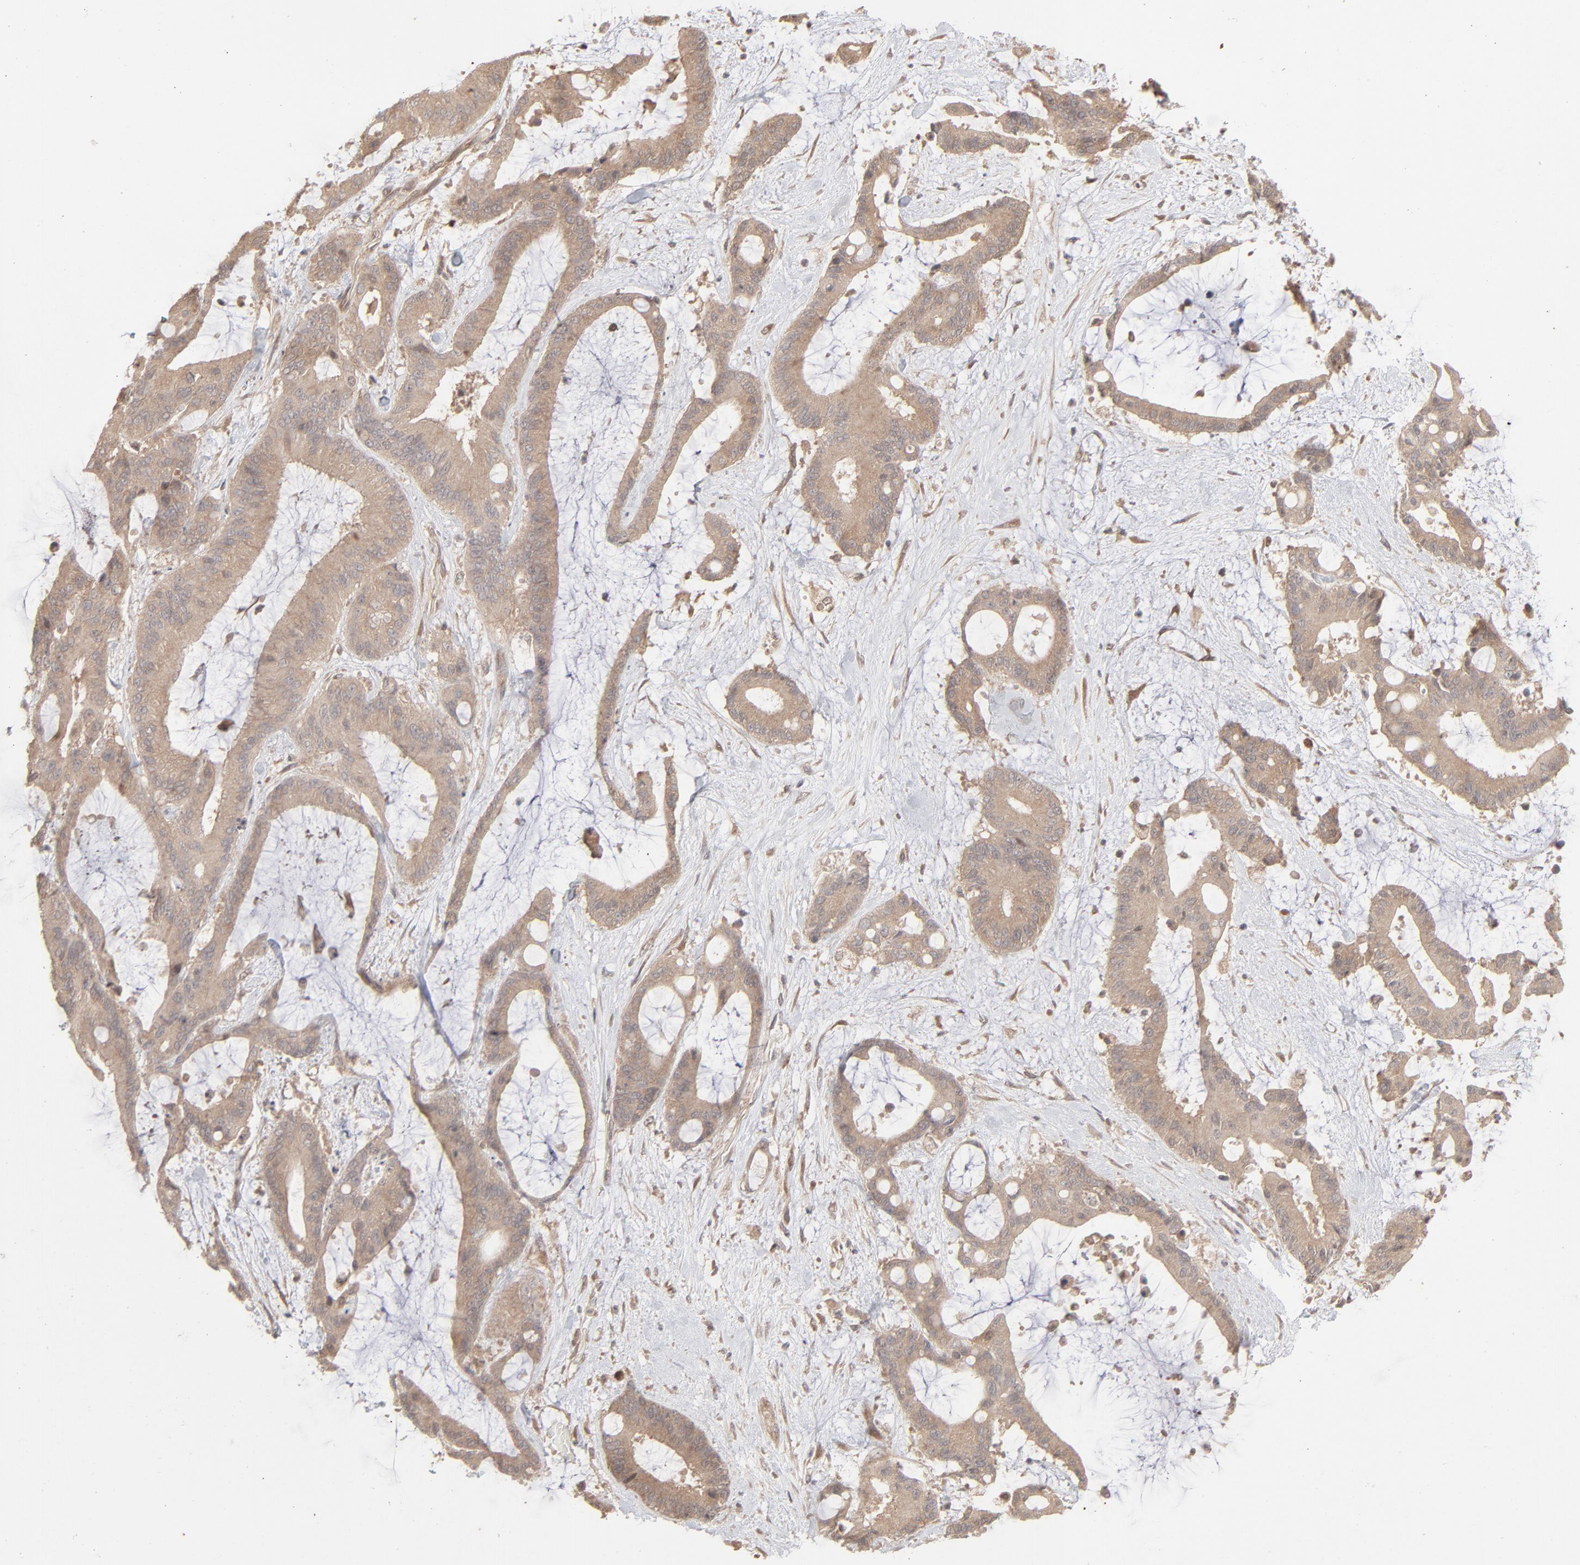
{"staining": {"intensity": "weak", "quantity": ">75%", "location": "cytoplasmic/membranous"}, "tissue": "liver cancer", "cell_type": "Tumor cells", "image_type": "cancer", "snomed": [{"axis": "morphology", "description": "Cholangiocarcinoma"}, {"axis": "topography", "description": "Liver"}], "caption": "Immunohistochemistry (DAB) staining of liver cholangiocarcinoma reveals weak cytoplasmic/membranous protein positivity in approximately >75% of tumor cells. The staining was performed using DAB, with brown indicating positive protein expression. Nuclei are stained blue with hematoxylin.", "gene": "SCFD1", "patient": {"sex": "female", "age": 73}}